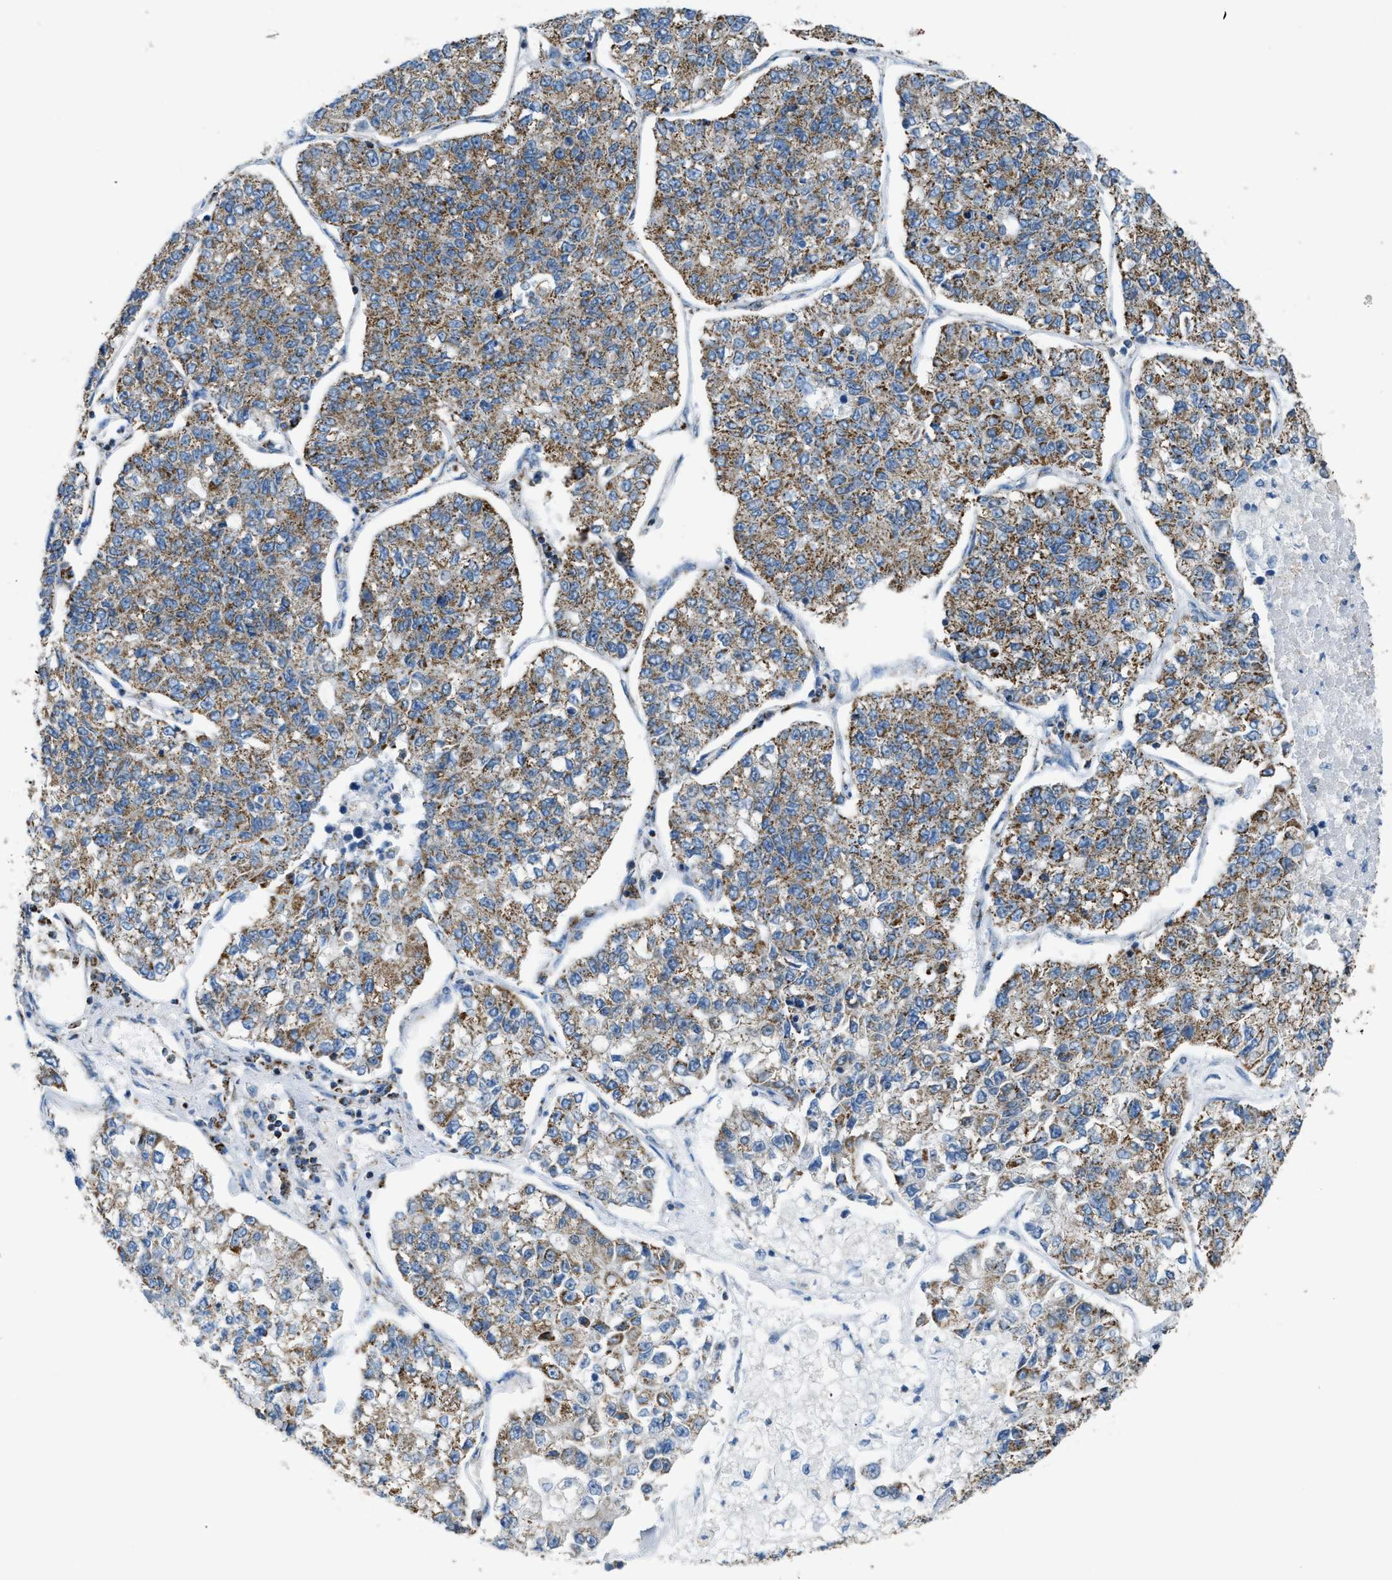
{"staining": {"intensity": "moderate", "quantity": ">75%", "location": "cytoplasmic/membranous"}, "tissue": "lung cancer", "cell_type": "Tumor cells", "image_type": "cancer", "snomed": [{"axis": "morphology", "description": "Adenocarcinoma, NOS"}, {"axis": "topography", "description": "Lung"}], "caption": "Immunohistochemical staining of lung adenocarcinoma reveals moderate cytoplasmic/membranous protein expression in approximately >75% of tumor cells.", "gene": "ETFB", "patient": {"sex": "male", "age": 49}}